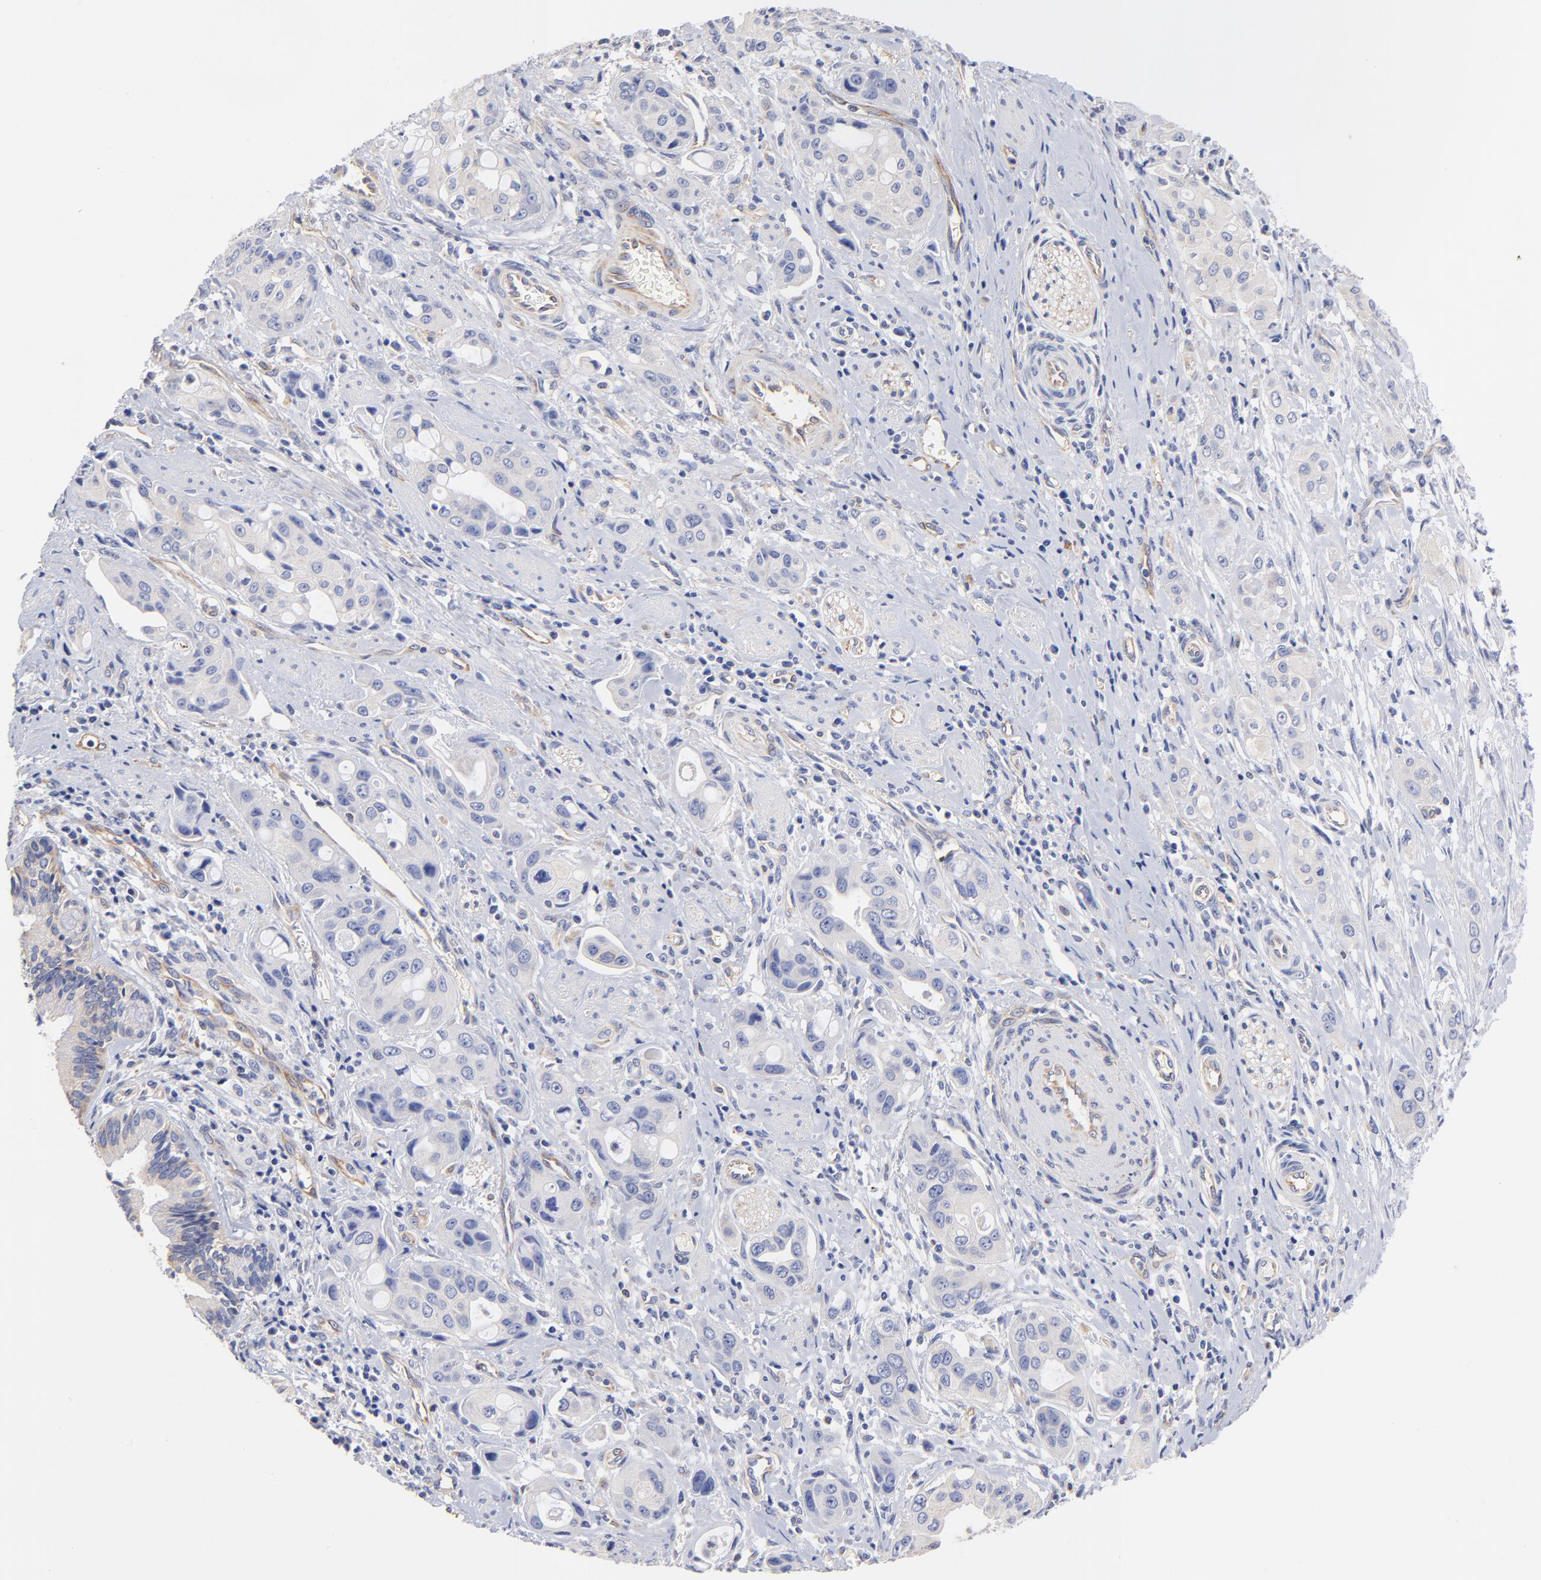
{"staining": {"intensity": "negative", "quantity": "none", "location": "none"}, "tissue": "pancreatic cancer", "cell_type": "Tumor cells", "image_type": "cancer", "snomed": [{"axis": "morphology", "description": "Adenocarcinoma, NOS"}, {"axis": "topography", "description": "Pancreas"}], "caption": "An immunohistochemistry (IHC) histopathology image of pancreatic adenocarcinoma is shown. There is no staining in tumor cells of pancreatic adenocarcinoma.", "gene": "HS3ST1", "patient": {"sex": "female", "age": 60}}